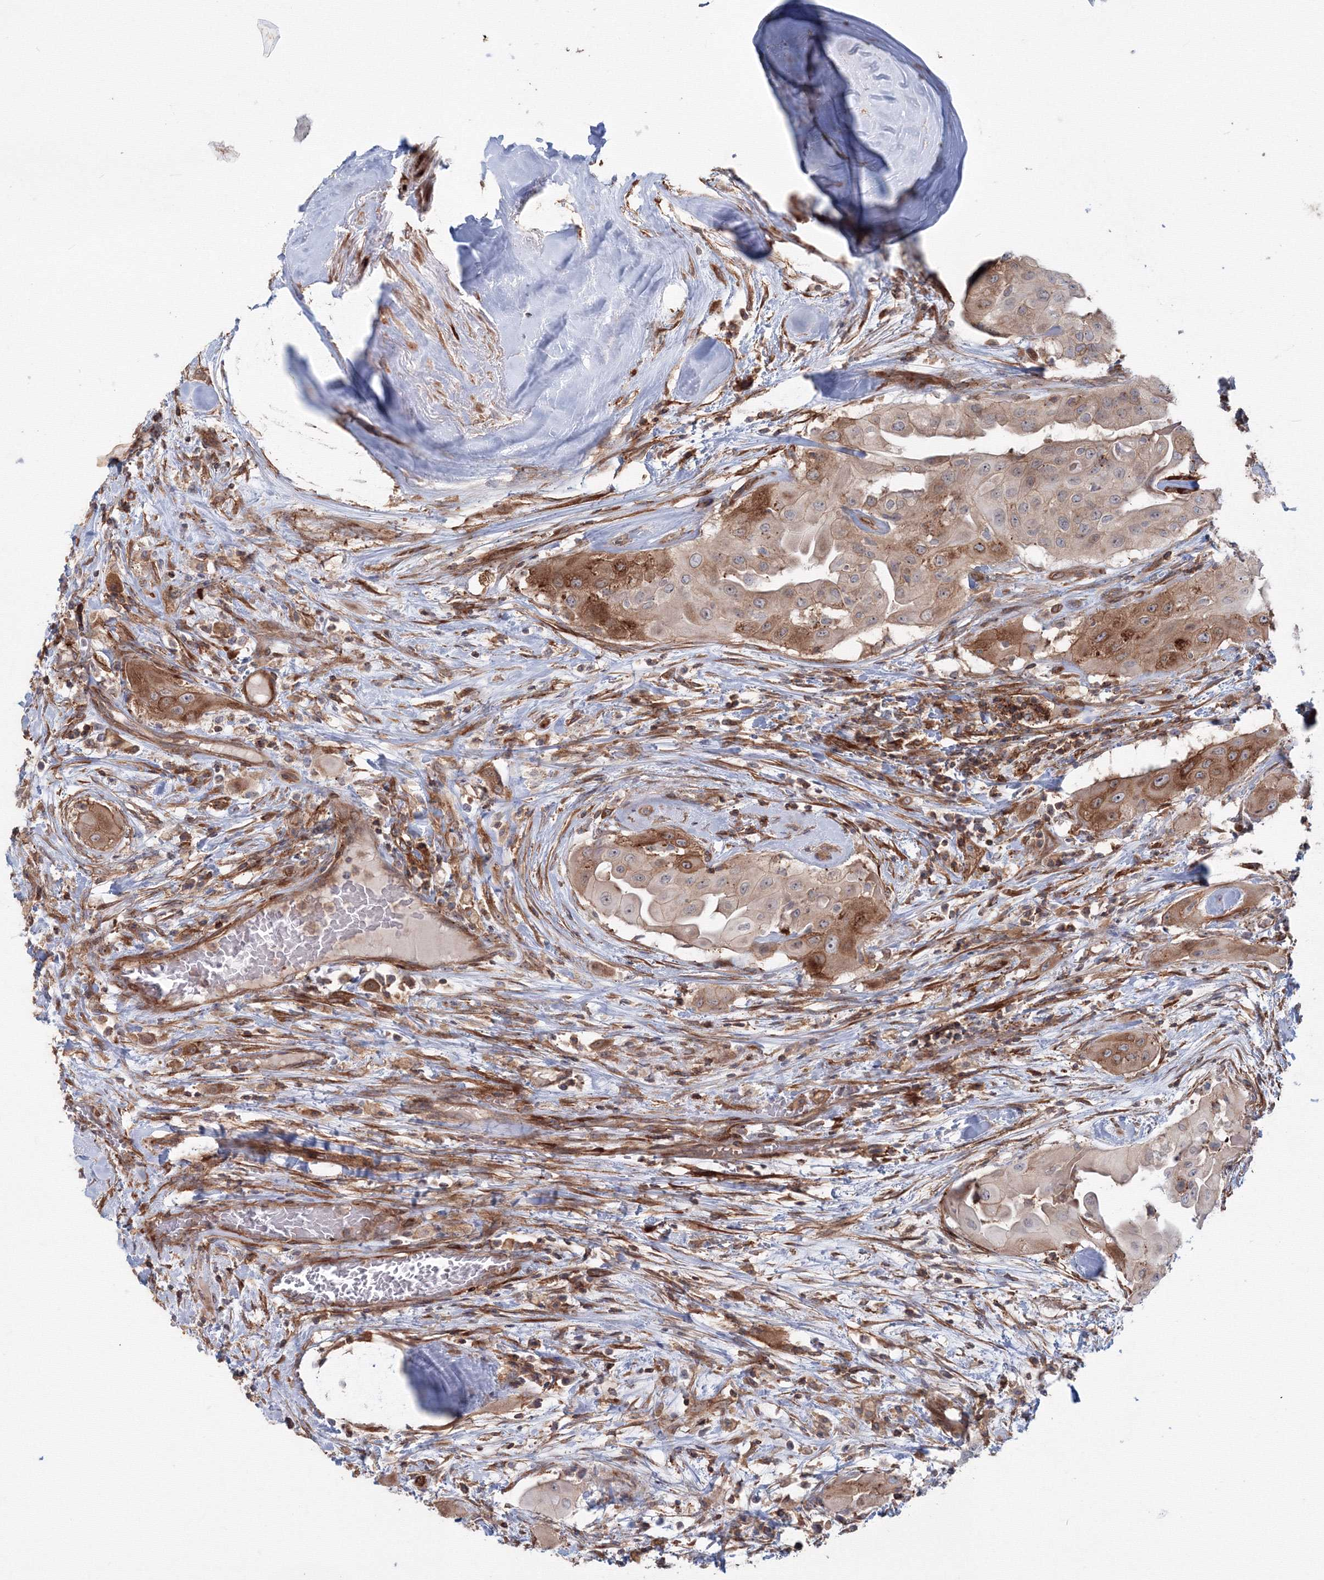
{"staining": {"intensity": "moderate", "quantity": "25%-75%", "location": "cytoplasmic/membranous"}, "tissue": "thyroid cancer", "cell_type": "Tumor cells", "image_type": "cancer", "snomed": [{"axis": "morphology", "description": "Papillary adenocarcinoma, NOS"}, {"axis": "topography", "description": "Thyroid gland"}], "caption": "Protein staining of thyroid cancer (papillary adenocarcinoma) tissue shows moderate cytoplasmic/membranous positivity in about 25%-75% of tumor cells.", "gene": "SH3PXD2A", "patient": {"sex": "female", "age": 59}}